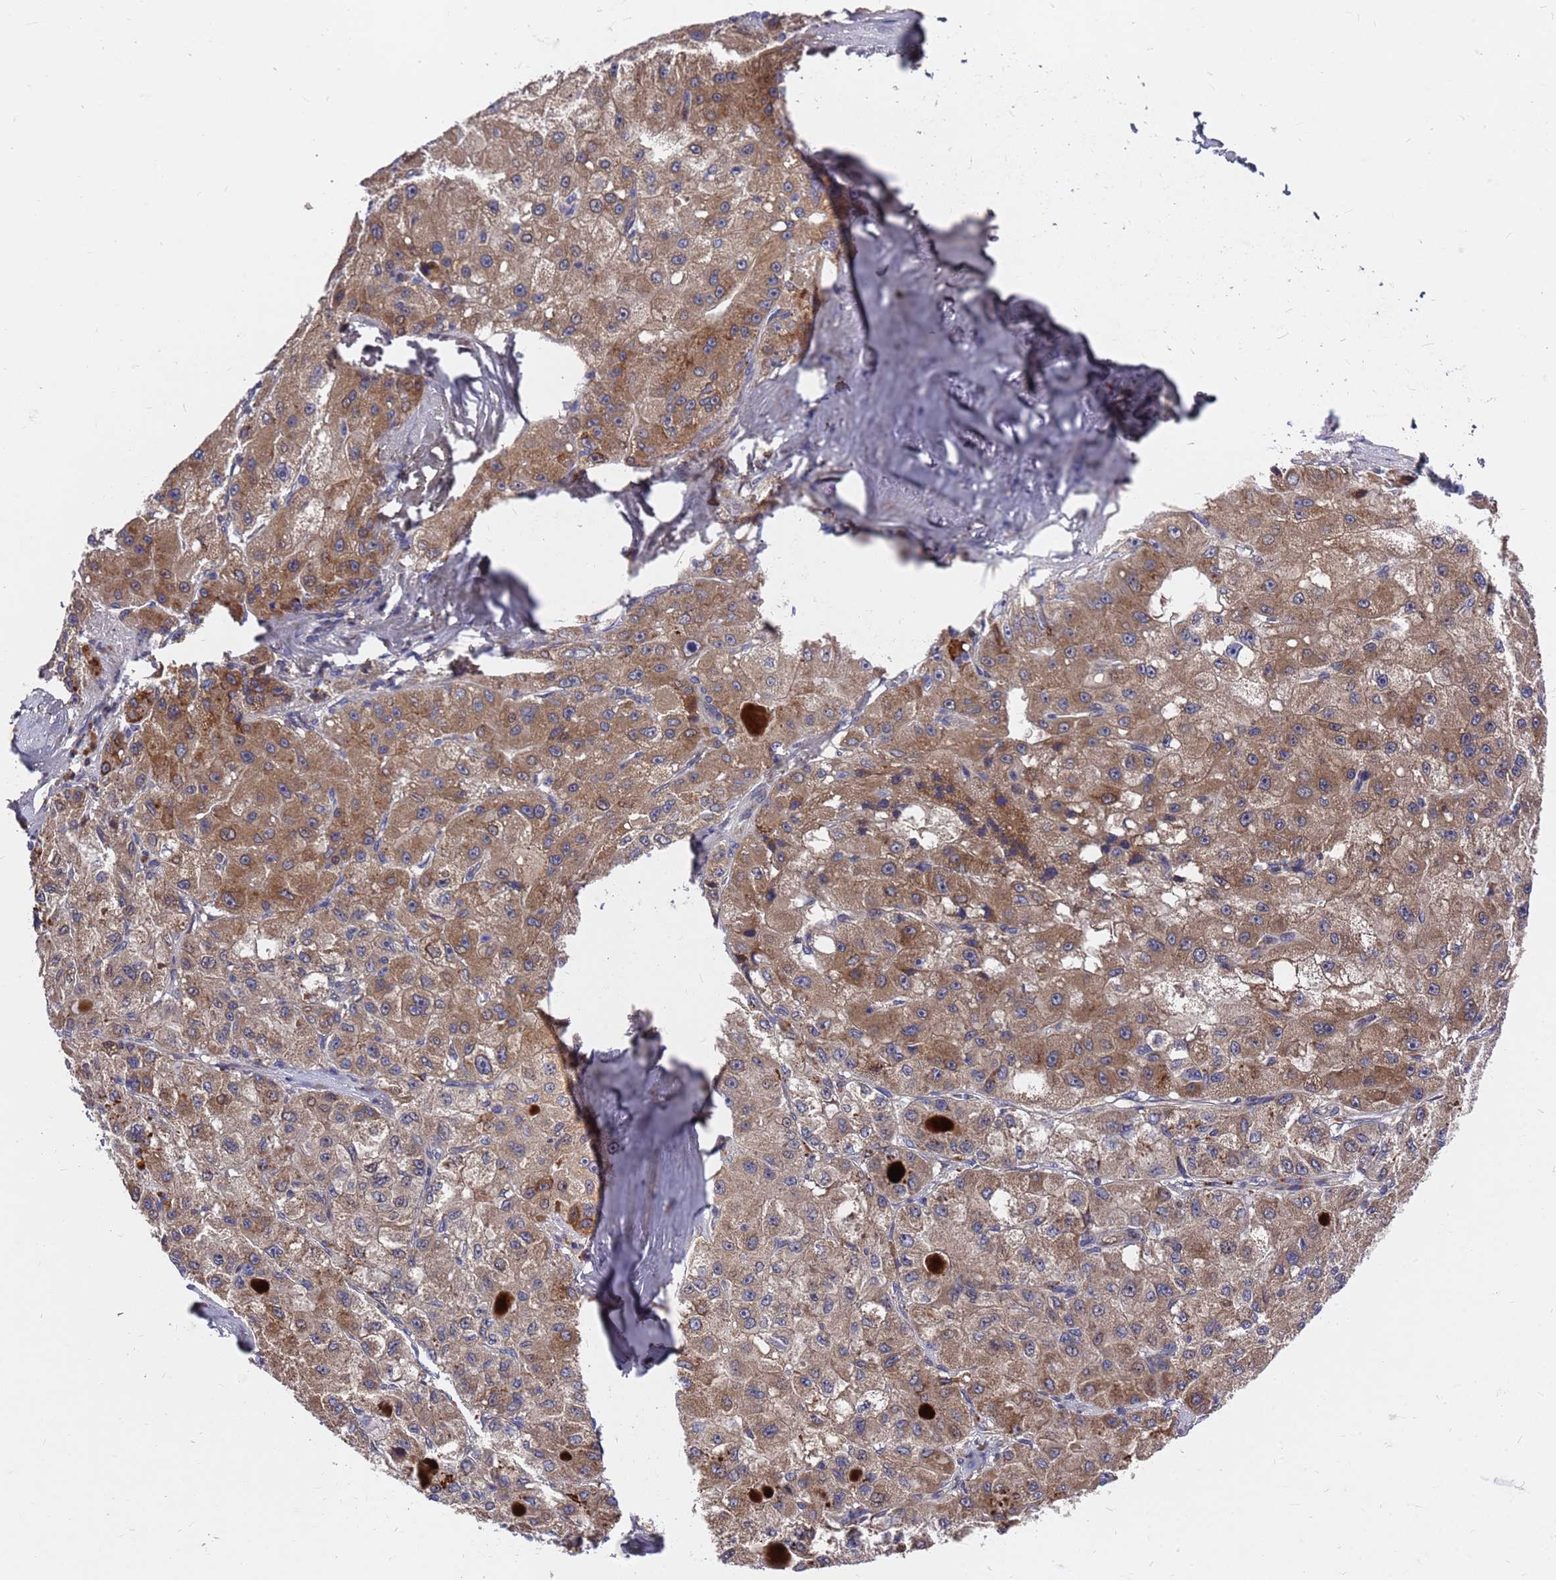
{"staining": {"intensity": "moderate", "quantity": ">75%", "location": "cytoplasmic/membranous"}, "tissue": "liver cancer", "cell_type": "Tumor cells", "image_type": "cancer", "snomed": [{"axis": "morphology", "description": "Carcinoma, Hepatocellular, NOS"}, {"axis": "topography", "description": "Liver"}], "caption": "Immunohistochemical staining of human liver cancer reveals medium levels of moderate cytoplasmic/membranous positivity in about >75% of tumor cells. The protein is stained brown, and the nuclei are stained in blue (DAB (3,3'-diaminobenzidine) IHC with brightfield microscopy, high magnification).", "gene": "ZNF717", "patient": {"sex": "male", "age": 80}}